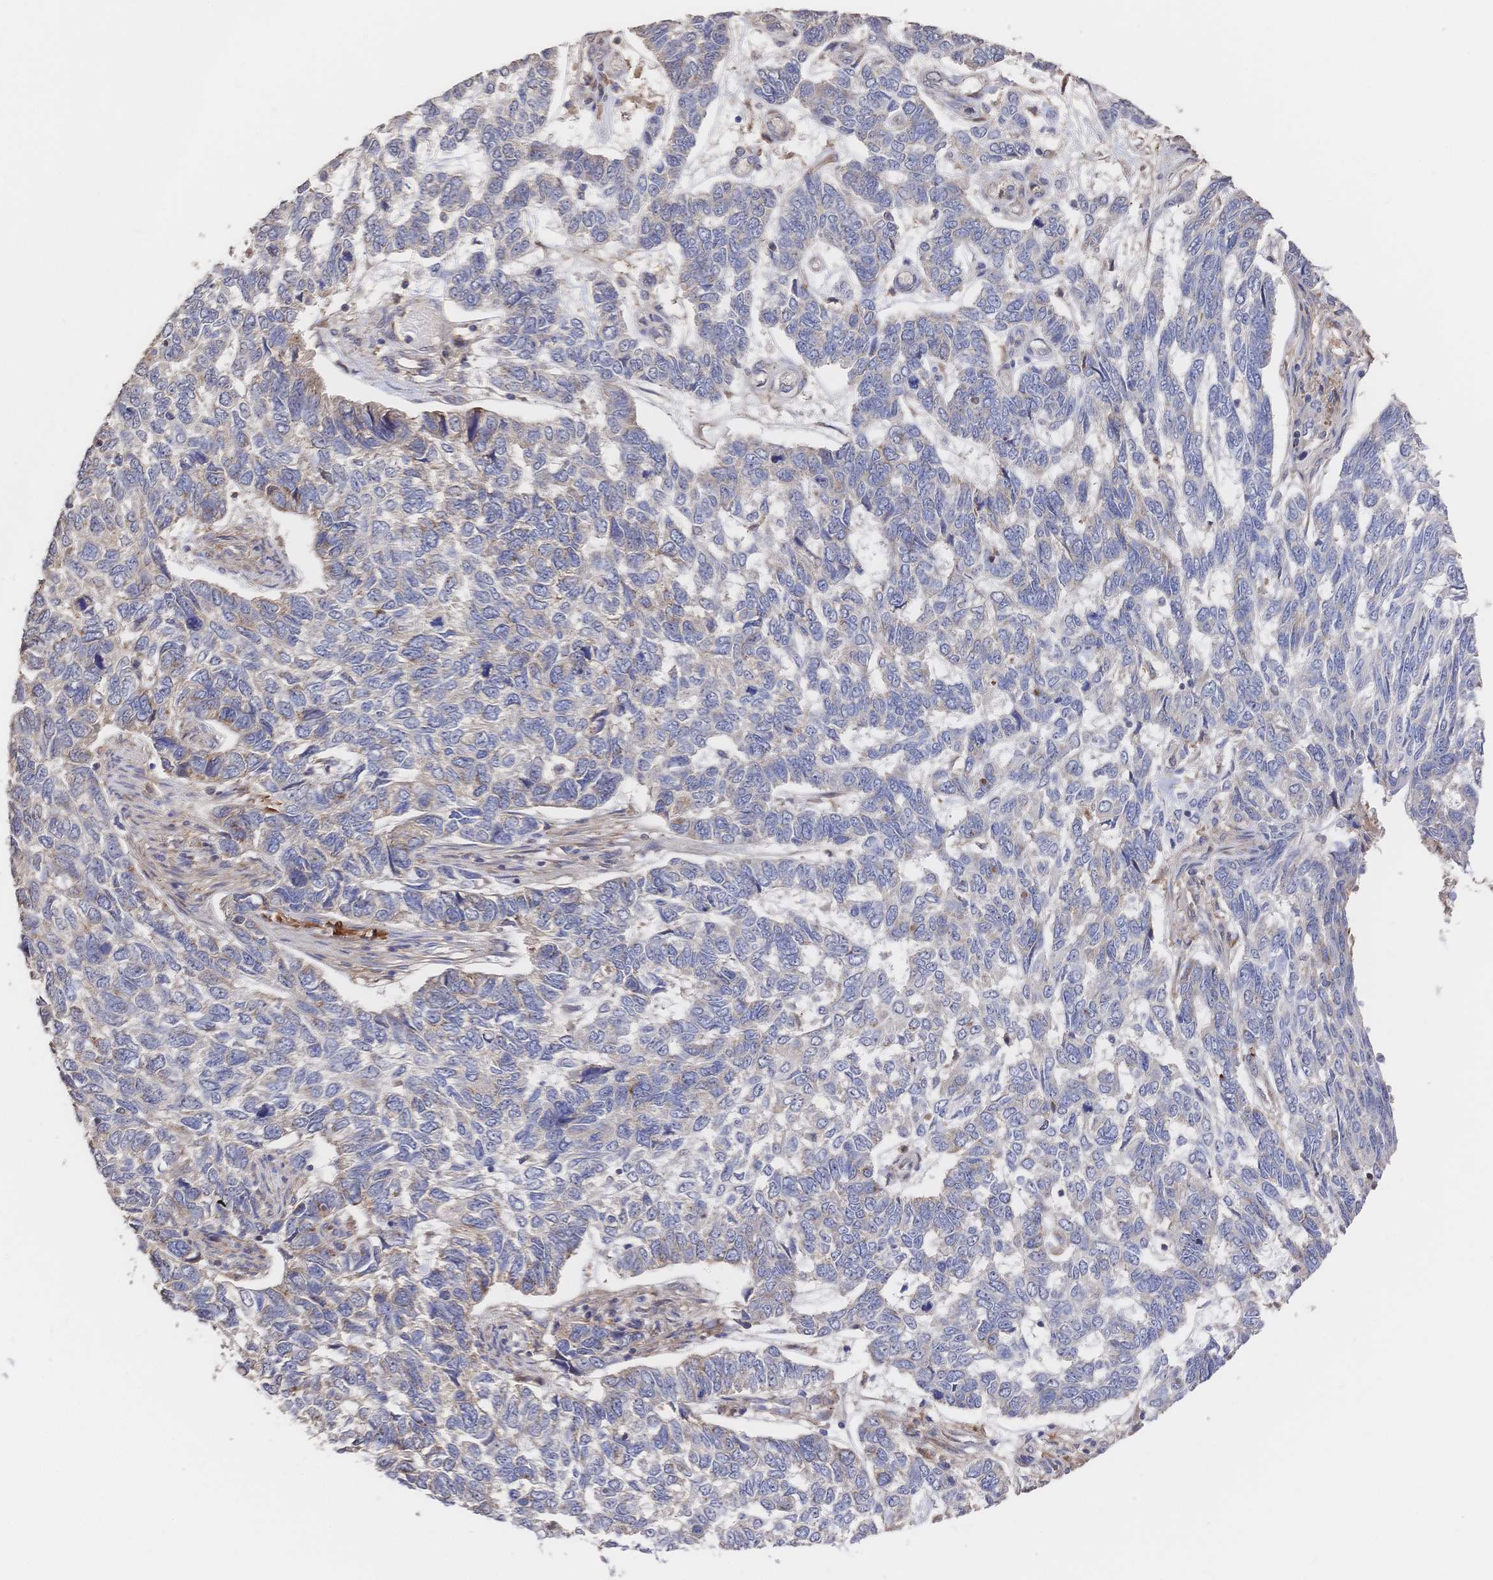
{"staining": {"intensity": "negative", "quantity": "none", "location": "none"}, "tissue": "skin cancer", "cell_type": "Tumor cells", "image_type": "cancer", "snomed": [{"axis": "morphology", "description": "Basal cell carcinoma"}, {"axis": "topography", "description": "Skin"}], "caption": "Immunohistochemical staining of human basal cell carcinoma (skin) exhibits no significant positivity in tumor cells.", "gene": "DNAJA4", "patient": {"sex": "female", "age": 65}}